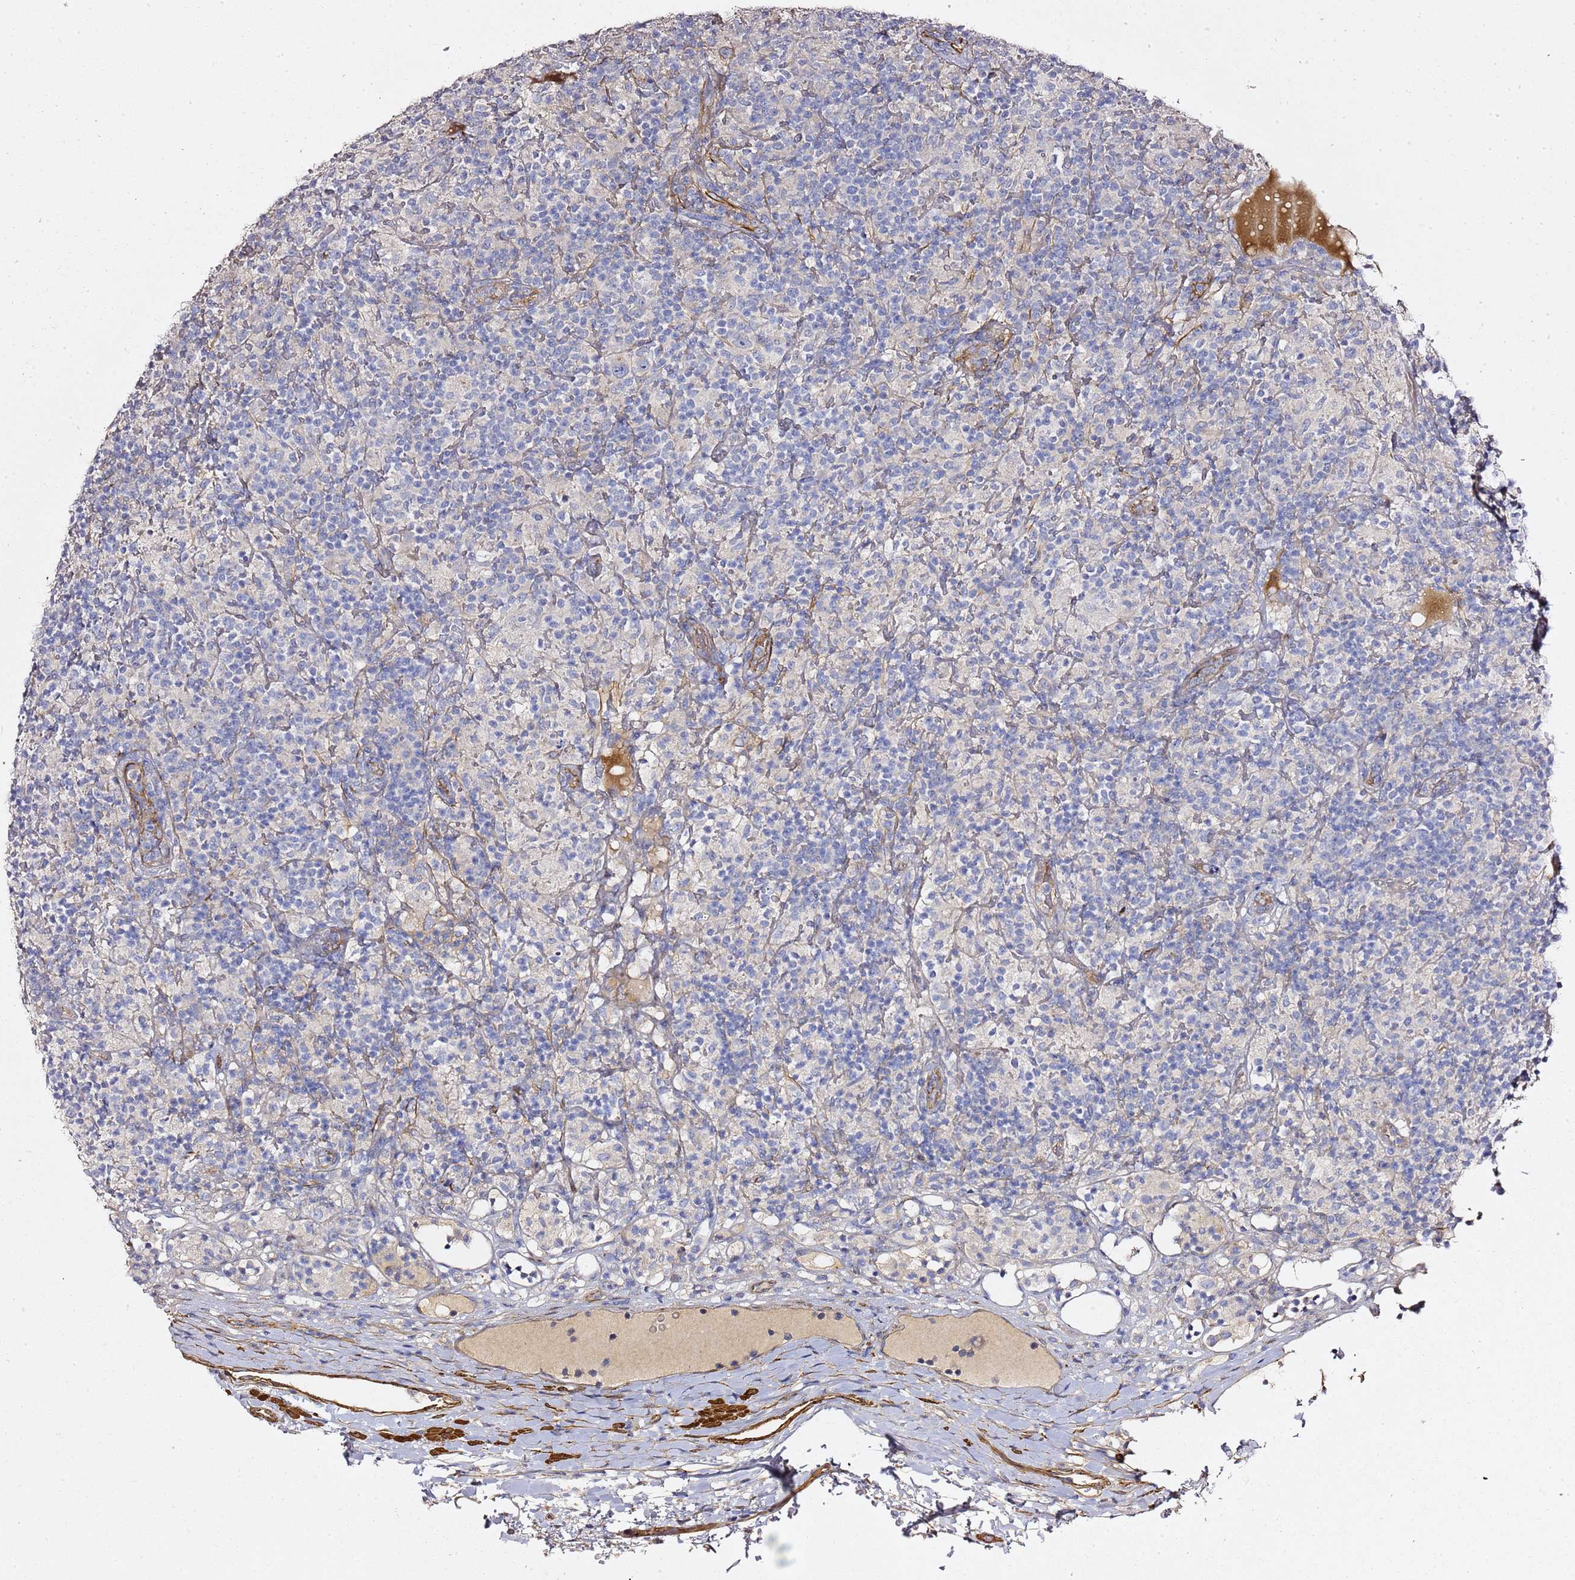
{"staining": {"intensity": "negative", "quantity": "none", "location": "none"}, "tissue": "lymphoma", "cell_type": "Tumor cells", "image_type": "cancer", "snomed": [{"axis": "morphology", "description": "Hodgkin's disease, NOS"}, {"axis": "topography", "description": "Lymph node"}], "caption": "A high-resolution photomicrograph shows immunohistochemistry (IHC) staining of Hodgkin's disease, which reveals no significant positivity in tumor cells.", "gene": "EPS8L1", "patient": {"sex": "male", "age": 70}}